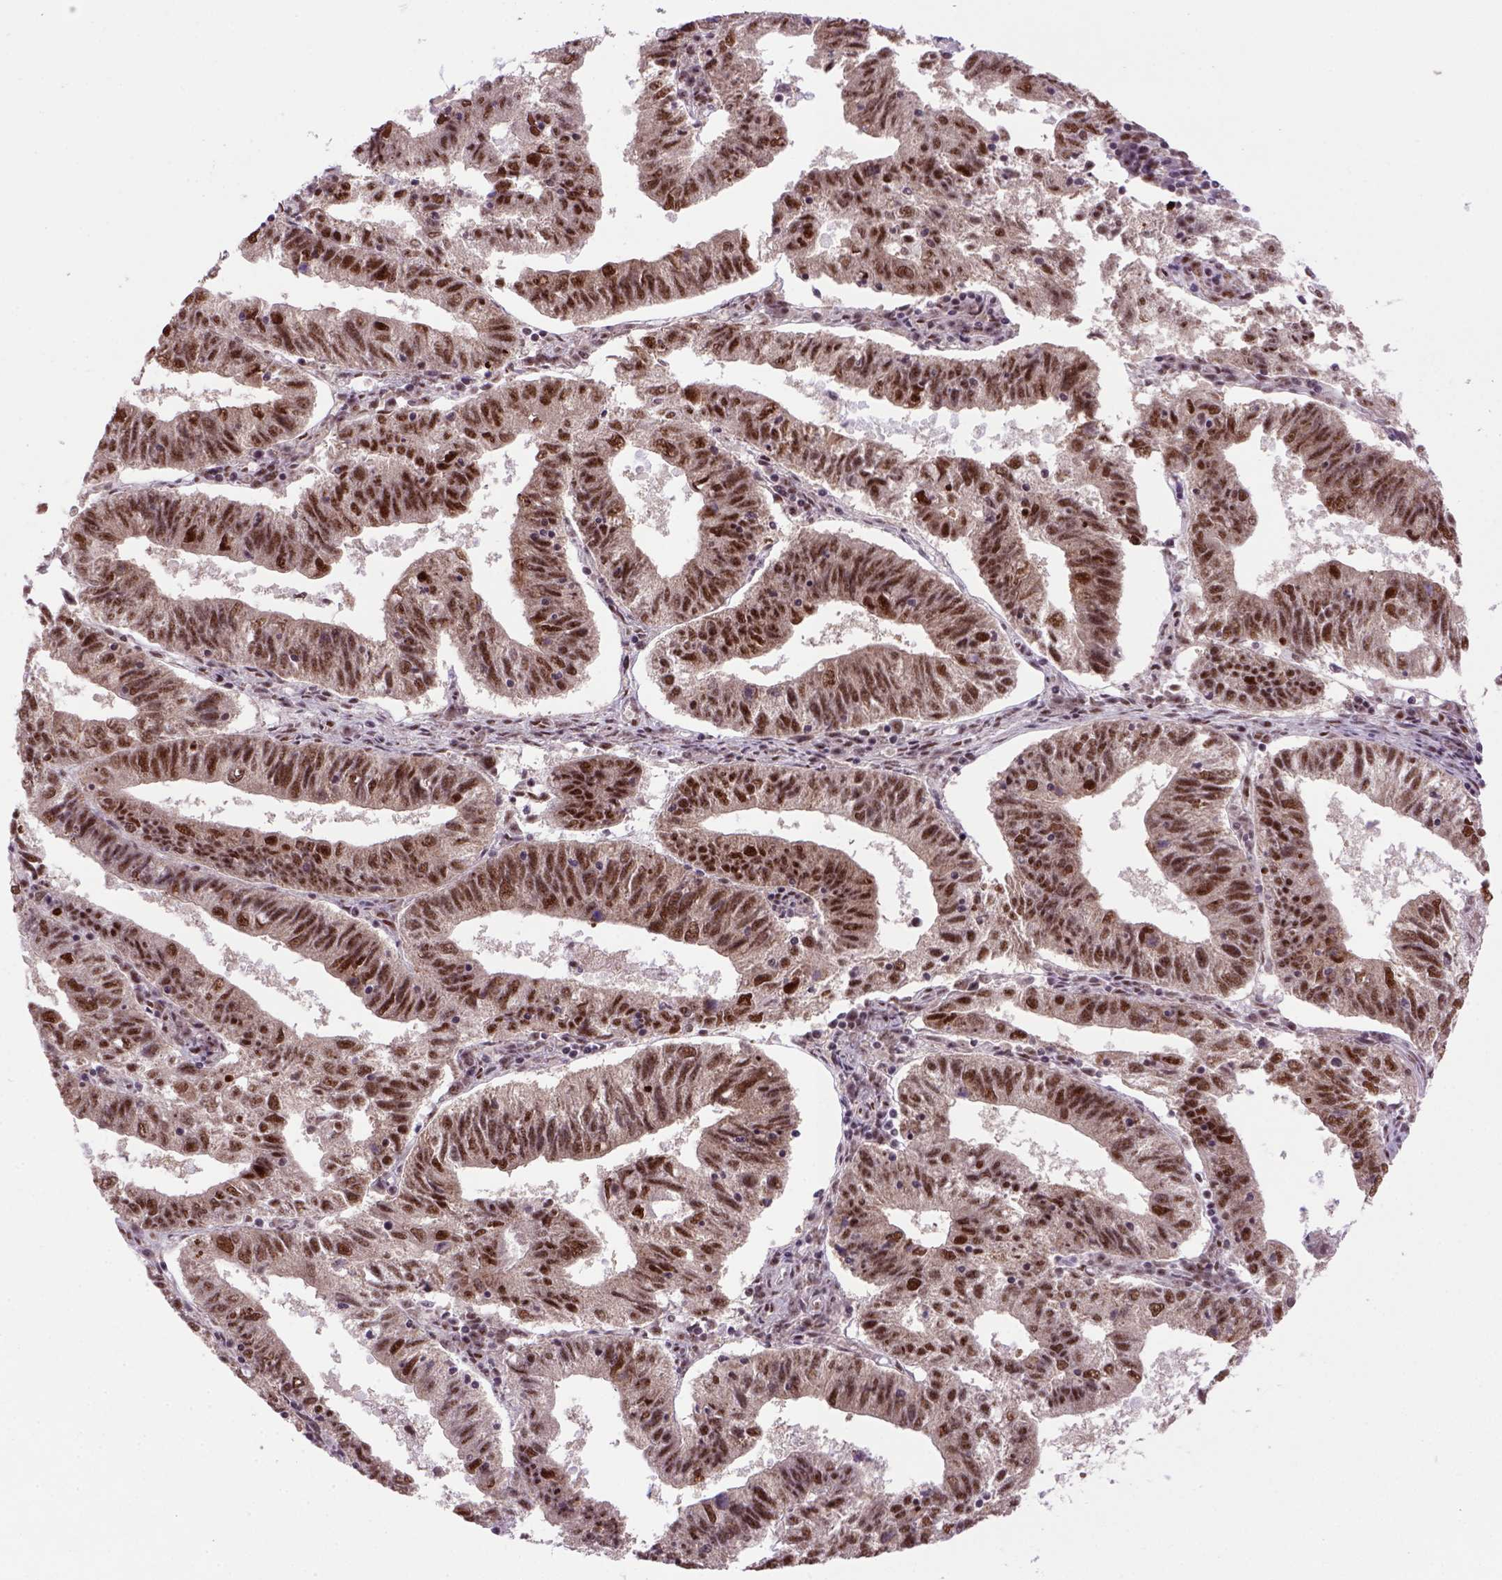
{"staining": {"intensity": "moderate", "quantity": ">75%", "location": "cytoplasmic/membranous"}, "tissue": "endometrial cancer", "cell_type": "Tumor cells", "image_type": "cancer", "snomed": [{"axis": "morphology", "description": "Adenocarcinoma, NOS"}, {"axis": "topography", "description": "Endometrium"}], "caption": "Protein staining shows moderate cytoplasmic/membranous expression in about >75% of tumor cells in endometrial adenocarcinoma. (Brightfield microscopy of DAB IHC at high magnification).", "gene": "NSMCE2", "patient": {"sex": "female", "age": 82}}